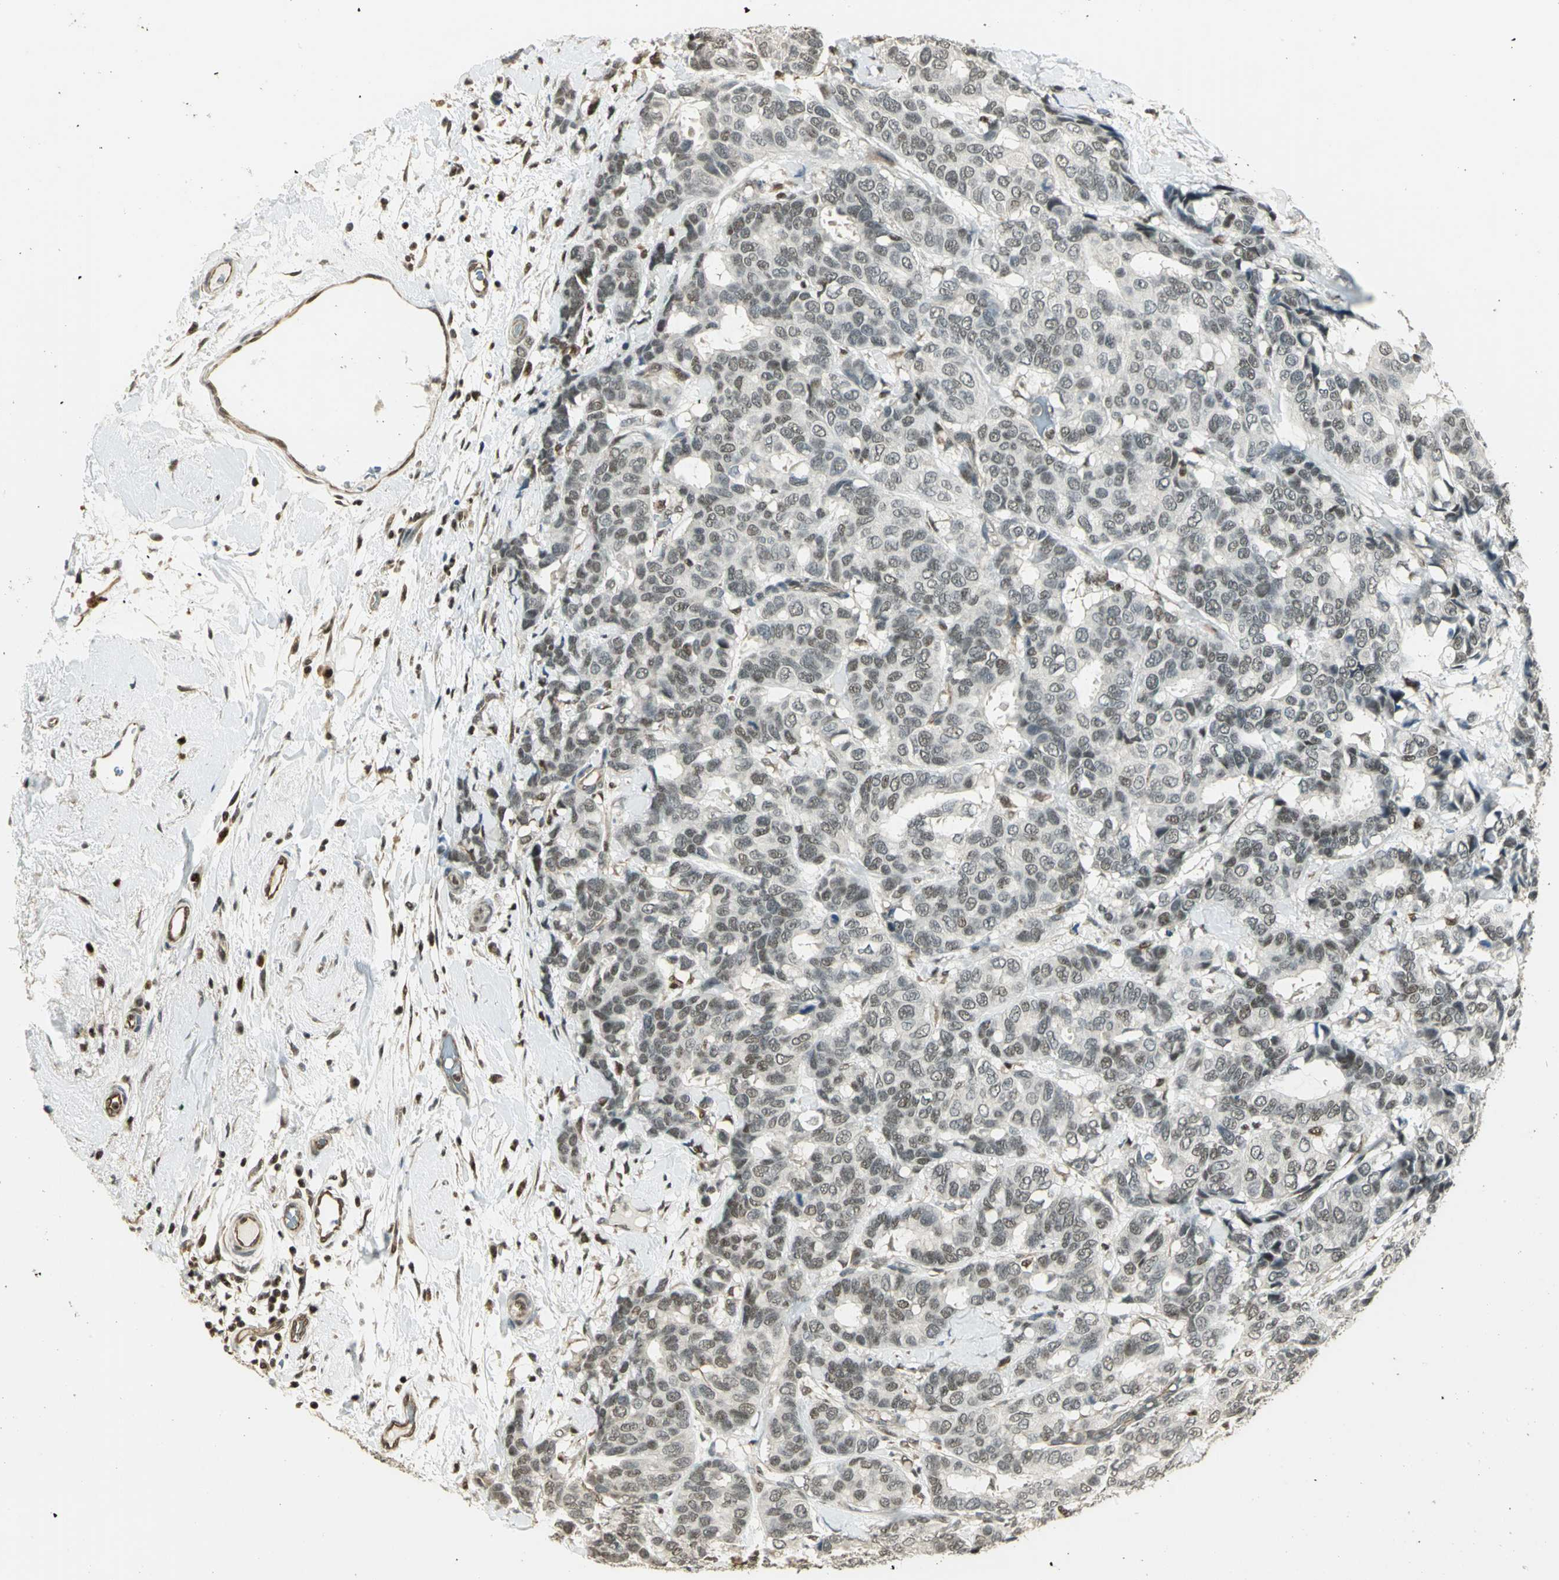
{"staining": {"intensity": "weak", "quantity": "<25%", "location": "nuclear"}, "tissue": "breast cancer", "cell_type": "Tumor cells", "image_type": "cancer", "snomed": [{"axis": "morphology", "description": "Duct carcinoma"}, {"axis": "topography", "description": "Breast"}], "caption": "Protein analysis of breast cancer reveals no significant staining in tumor cells.", "gene": "ELF1", "patient": {"sex": "female", "age": 87}}